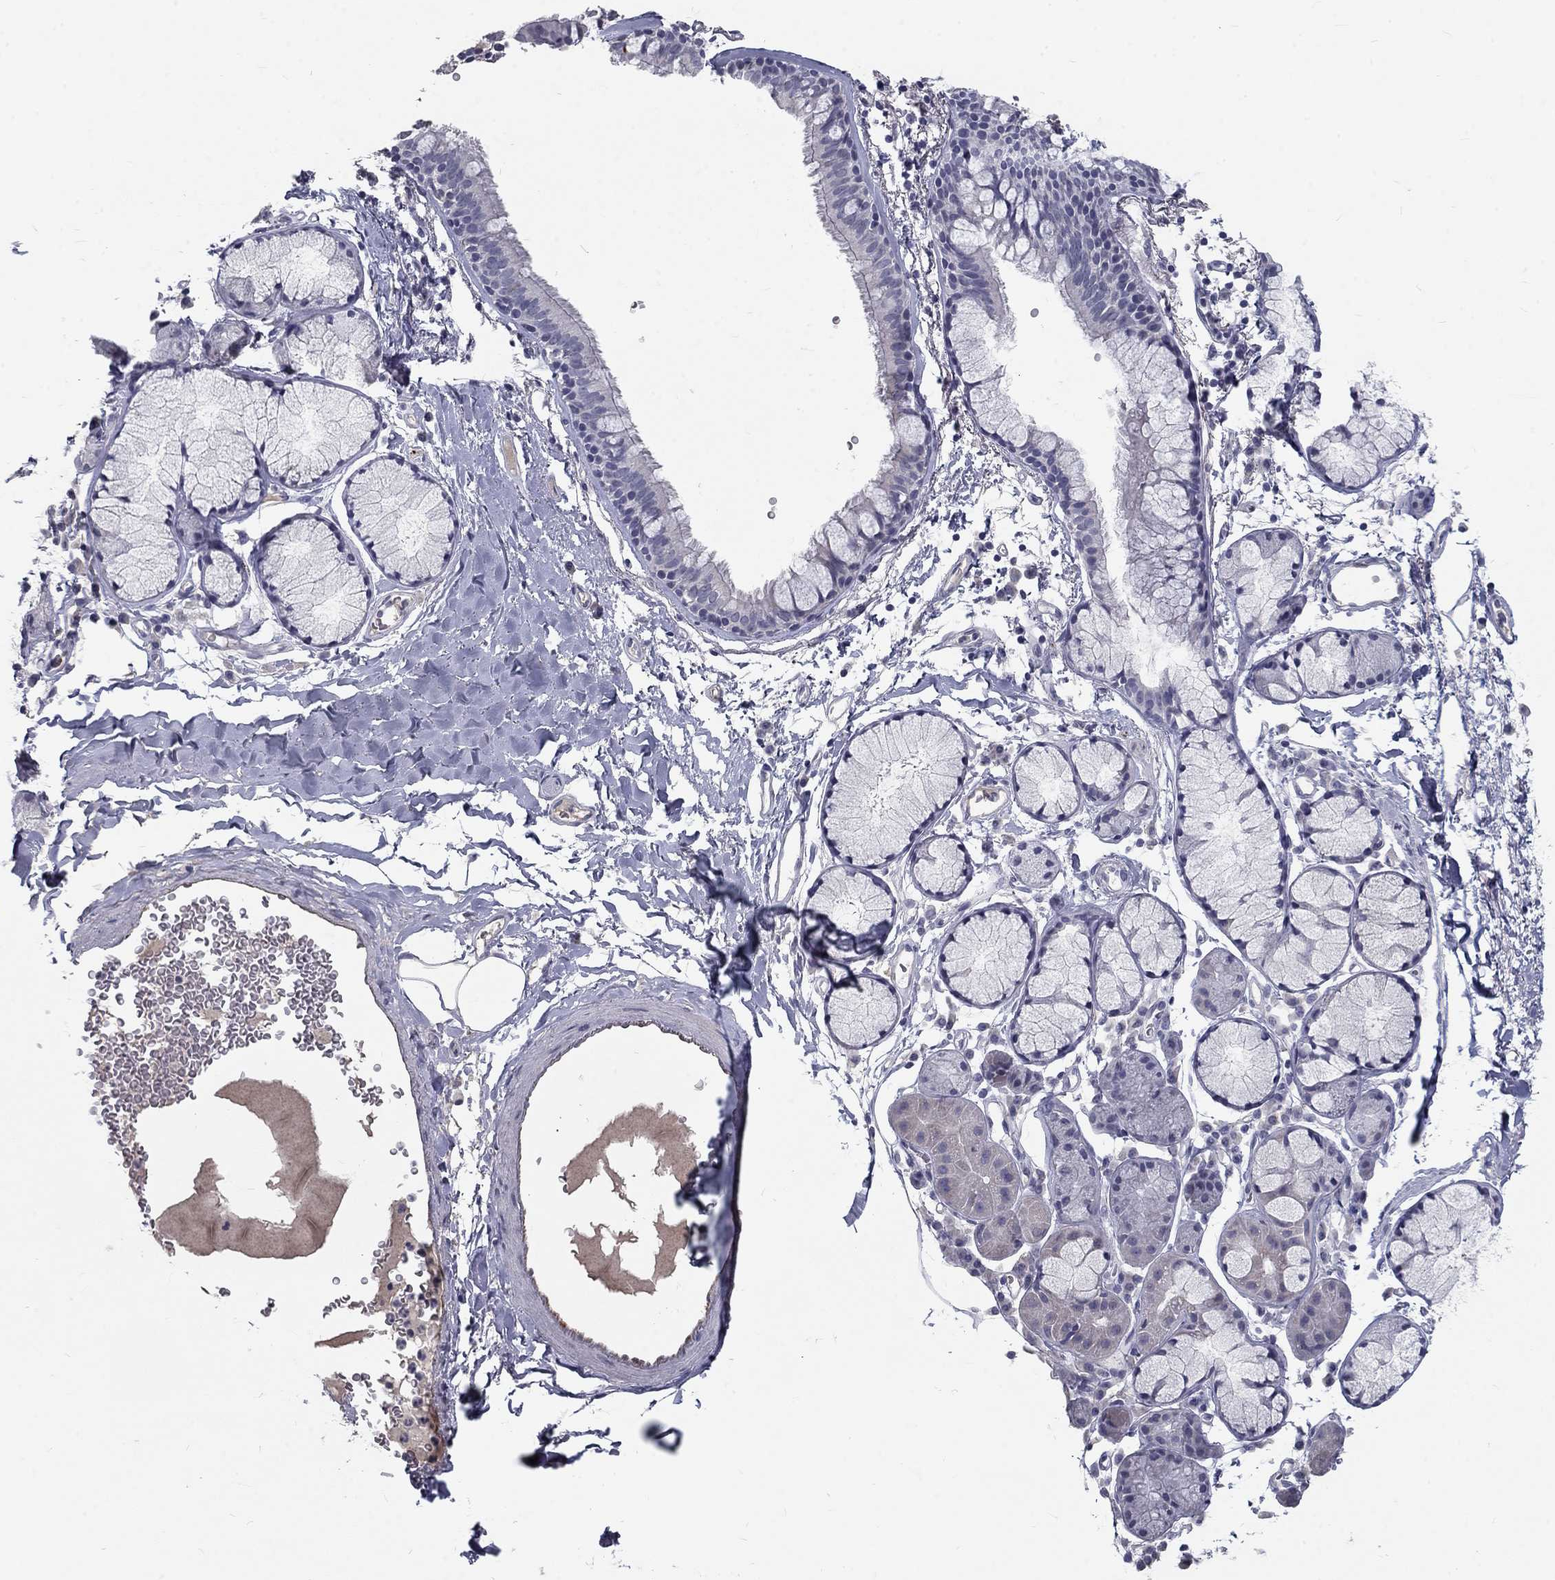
{"staining": {"intensity": "negative", "quantity": "none", "location": "none"}, "tissue": "bronchus", "cell_type": "Respiratory epithelial cells", "image_type": "normal", "snomed": [{"axis": "morphology", "description": "Normal tissue, NOS"}, {"axis": "morphology", "description": "Squamous cell carcinoma, NOS"}, {"axis": "topography", "description": "Cartilage tissue"}, {"axis": "topography", "description": "Bronchus"}], "caption": "Respiratory epithelial cells show no significant positivity in normal bronchus. The staining was performed using DAB to visualize the protein expression in brown, while the nuclei were stained in blue with hematoxylin (Magnification: 20x).", "gene": "NOS1", "patient": {"sex": "male", "age": 72}}